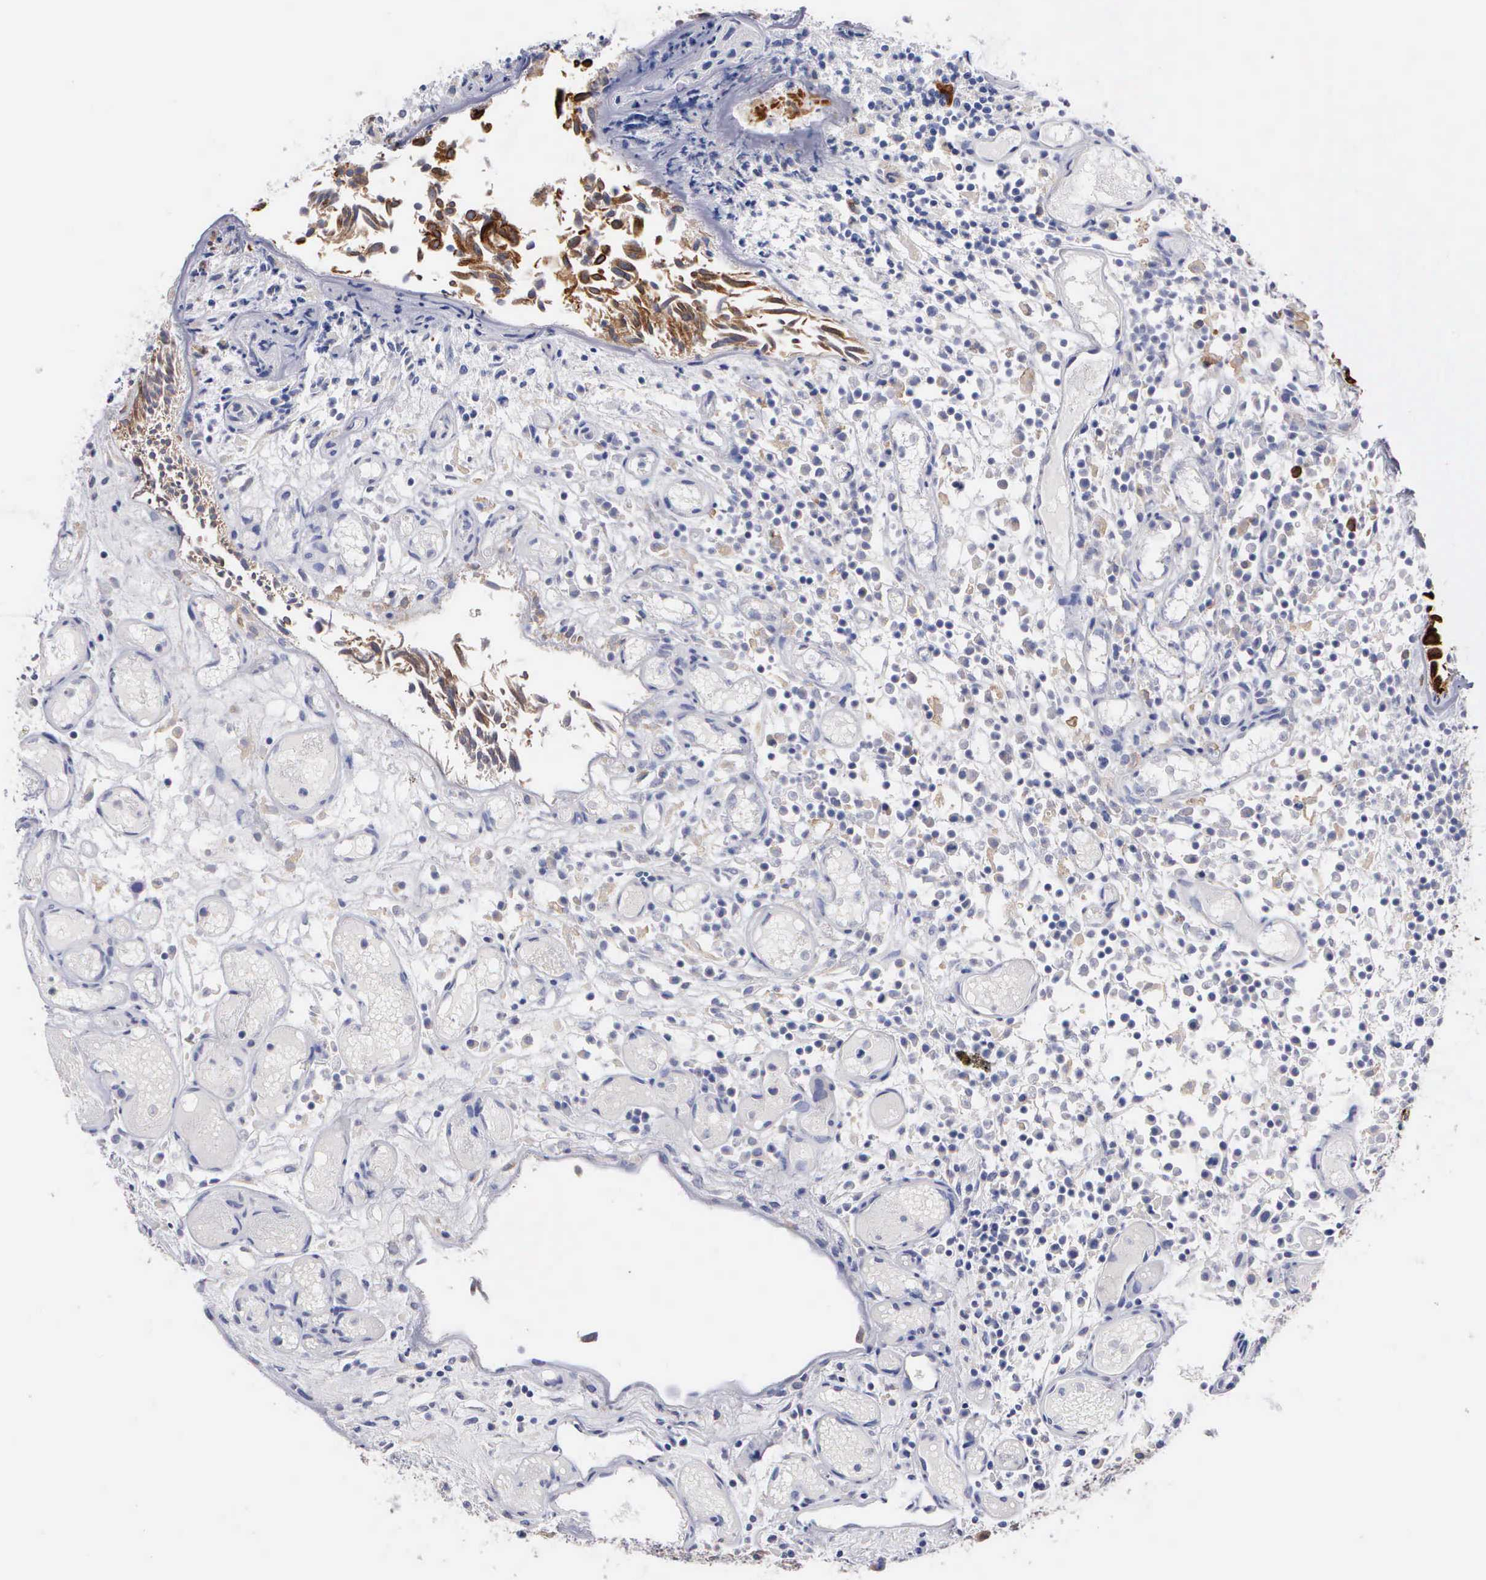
{"staining": {"intensity": "weak", "quantity": "25%-75%", "location": "cytoplasmic/membranous"}, "tissue": "urothelial cancer", "cell_type": "Tumor cells", "image_type": "cancer", "snomed": [{"axis": "morphology", "description": "Urothelial carcinoma, Low grade"}, {"axis": "topography", "description": "Urinary bladder"}], "caption": "An IHC histopathology image of neoplastic tissue is shown. Protein staining in brown shows weak cytoplasmic/membranous positivity in low-grade urothelial carcinoma within tumor cells.", "gene": "PTGS2", "patient": {"sex": "male", "age": 85}}